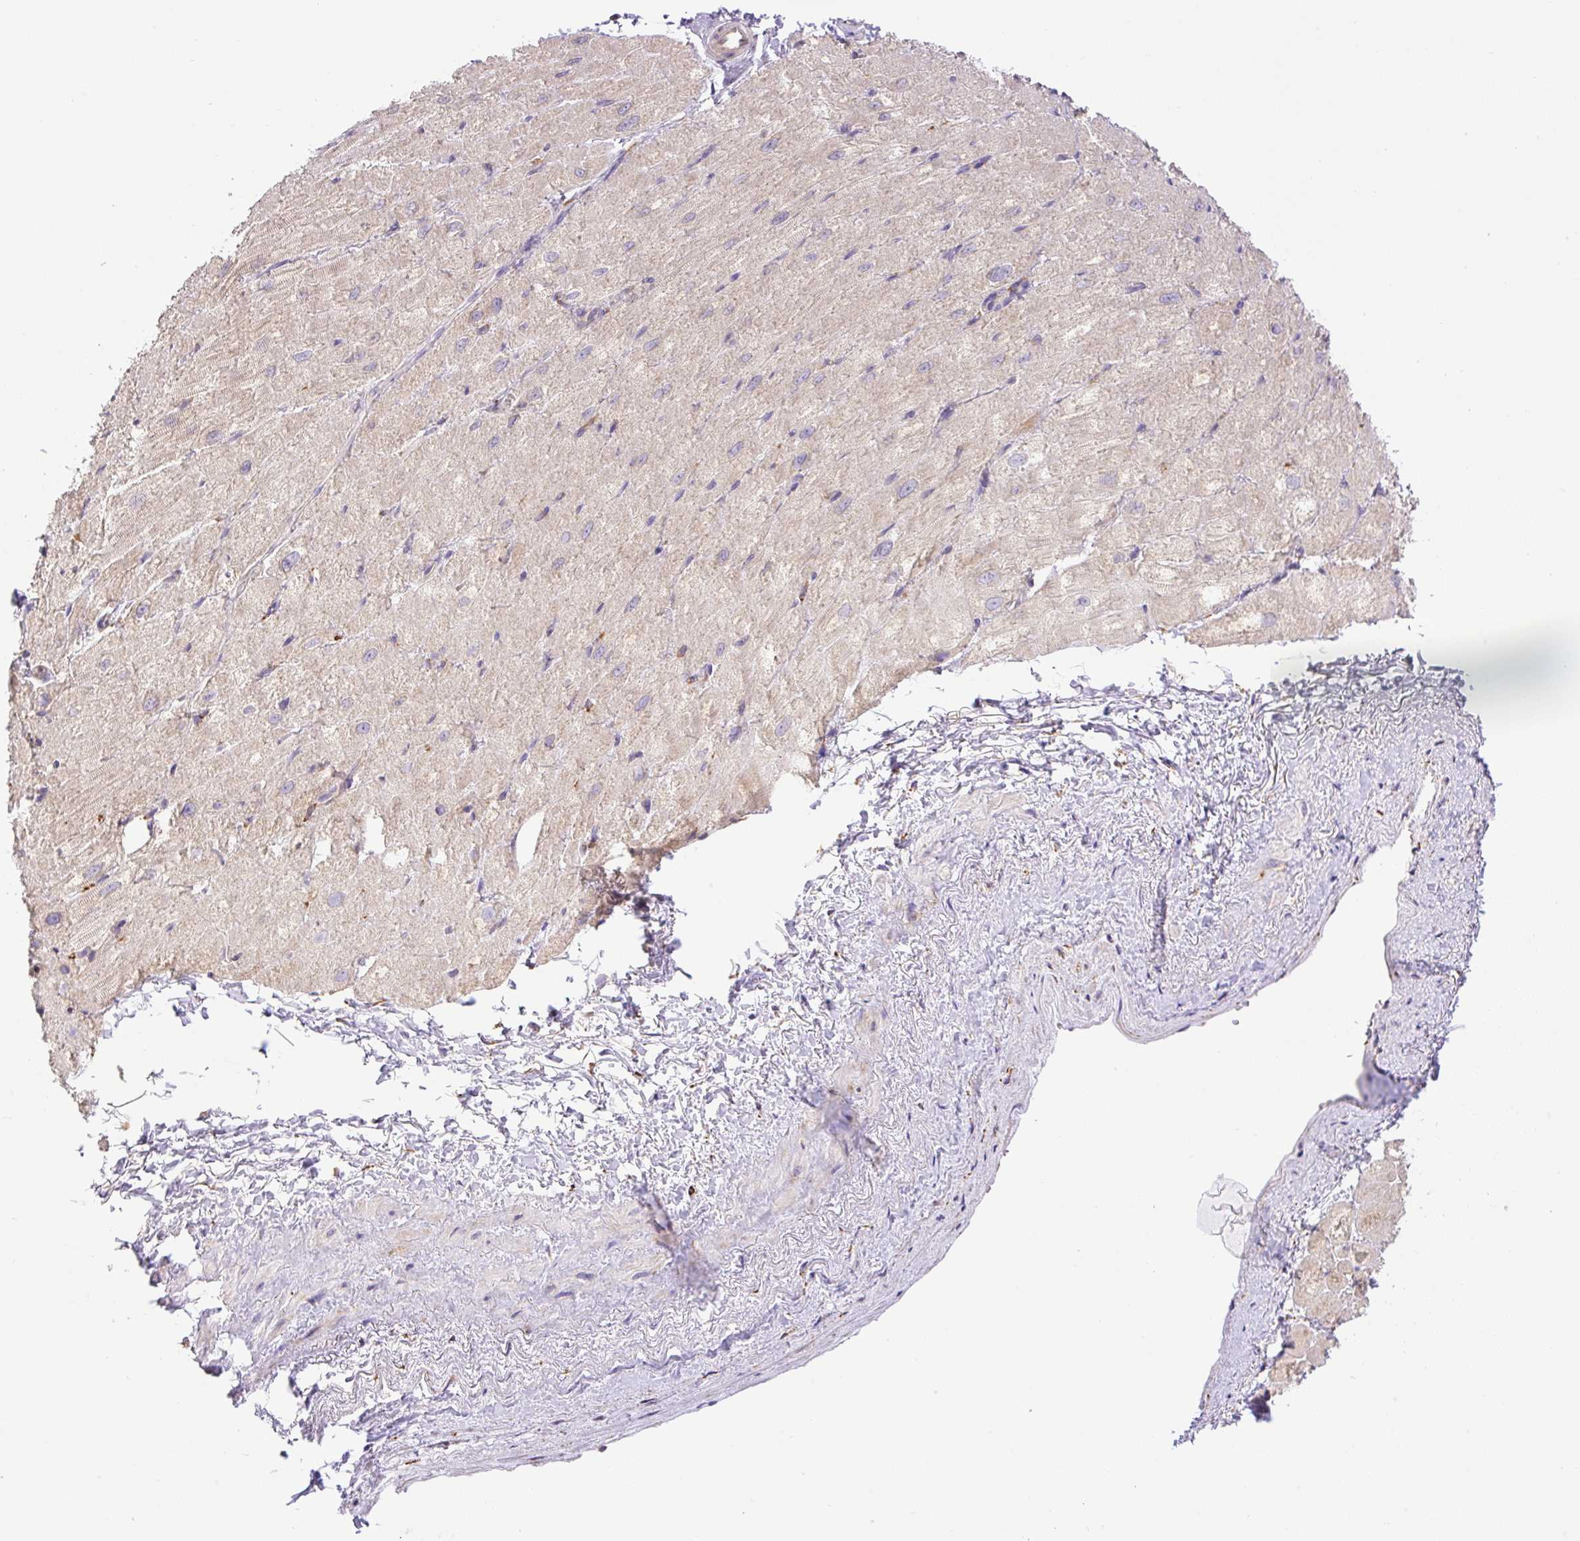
{"staining": {"intensity": "weak", "quantity": "25%-75%", "location": "cytoplasmic/membranous"}, "tissue": "heart muscle", "cell_type": "Cardiomyocytes", "image_type": "normal", "snomed": [{"axis": "morphology", "description": "Normal tissue, NOS"}, {"axis": "topography", "description": "Heart"}], "caption": "Immunohistochemical staining of benign heart muscle reveals 25%-75% levels of weak cytoplasmic/membranous protein positivity in approximately 25%-75% of cardiomyocytes.", "gene": "POFUT1", "patient": {"sex": "male", "age": 62}}